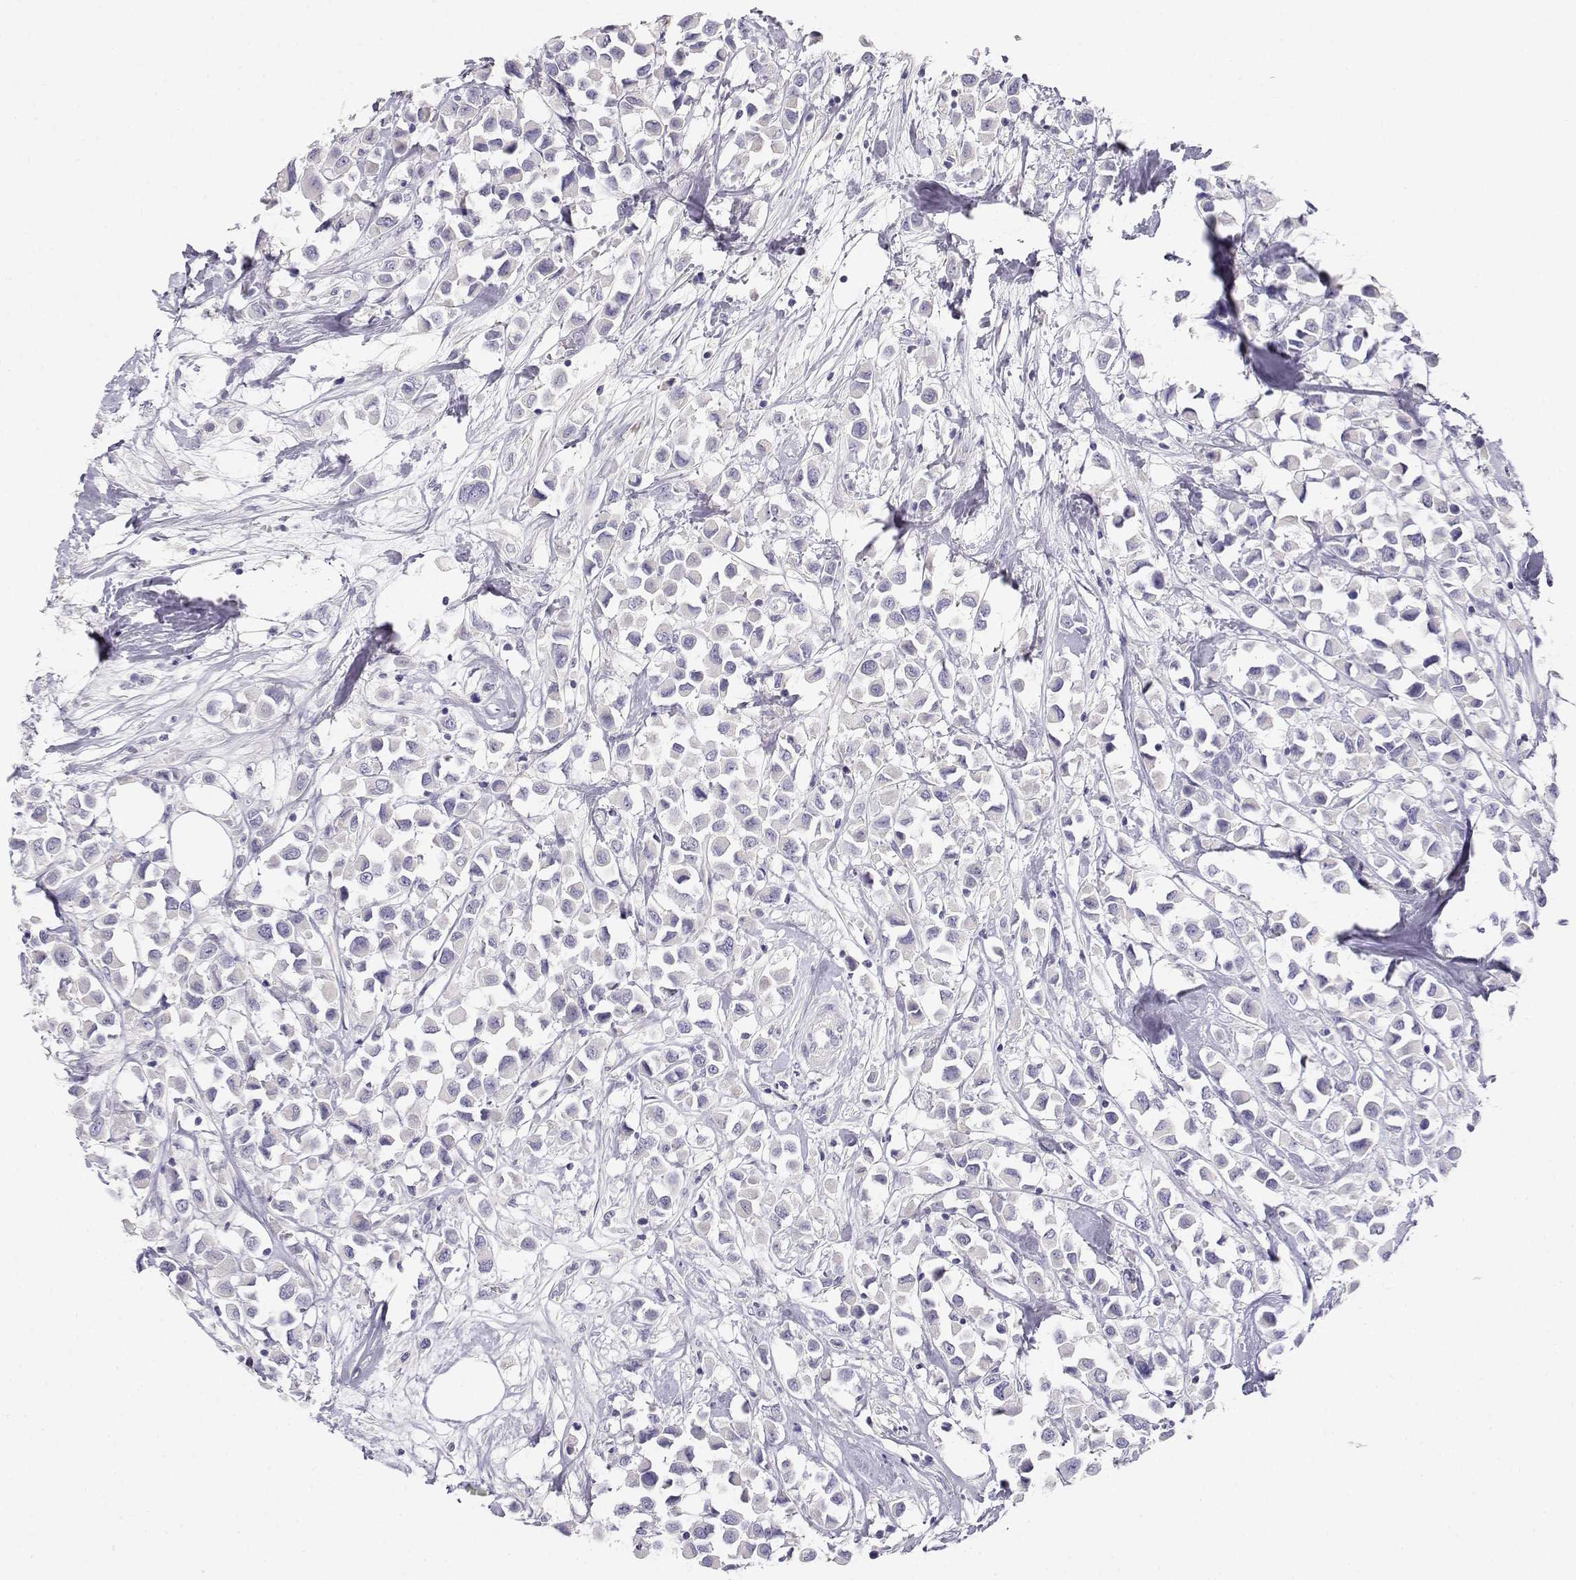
{"staining": {"intensity": "negative", "quantity": "none", "location": "none"}, "tissue": "breast cancer", "cell_type": "Tumor cells", "image_type": "cancer", "snomed": [{"axis": "morphology", "description": "Duct carcinoma"}, {"axis": "topography", "description": "Breast"}], "caption": "High magnification brightfield microscopy of breast cancer (intraductal carcinoma) stained with DAB (brown) and counterstained with hematoxylin (blue): tumor cells show no significant expression.", "gene": "GPR174", "patient": {"sex": "female", "age": 61}}